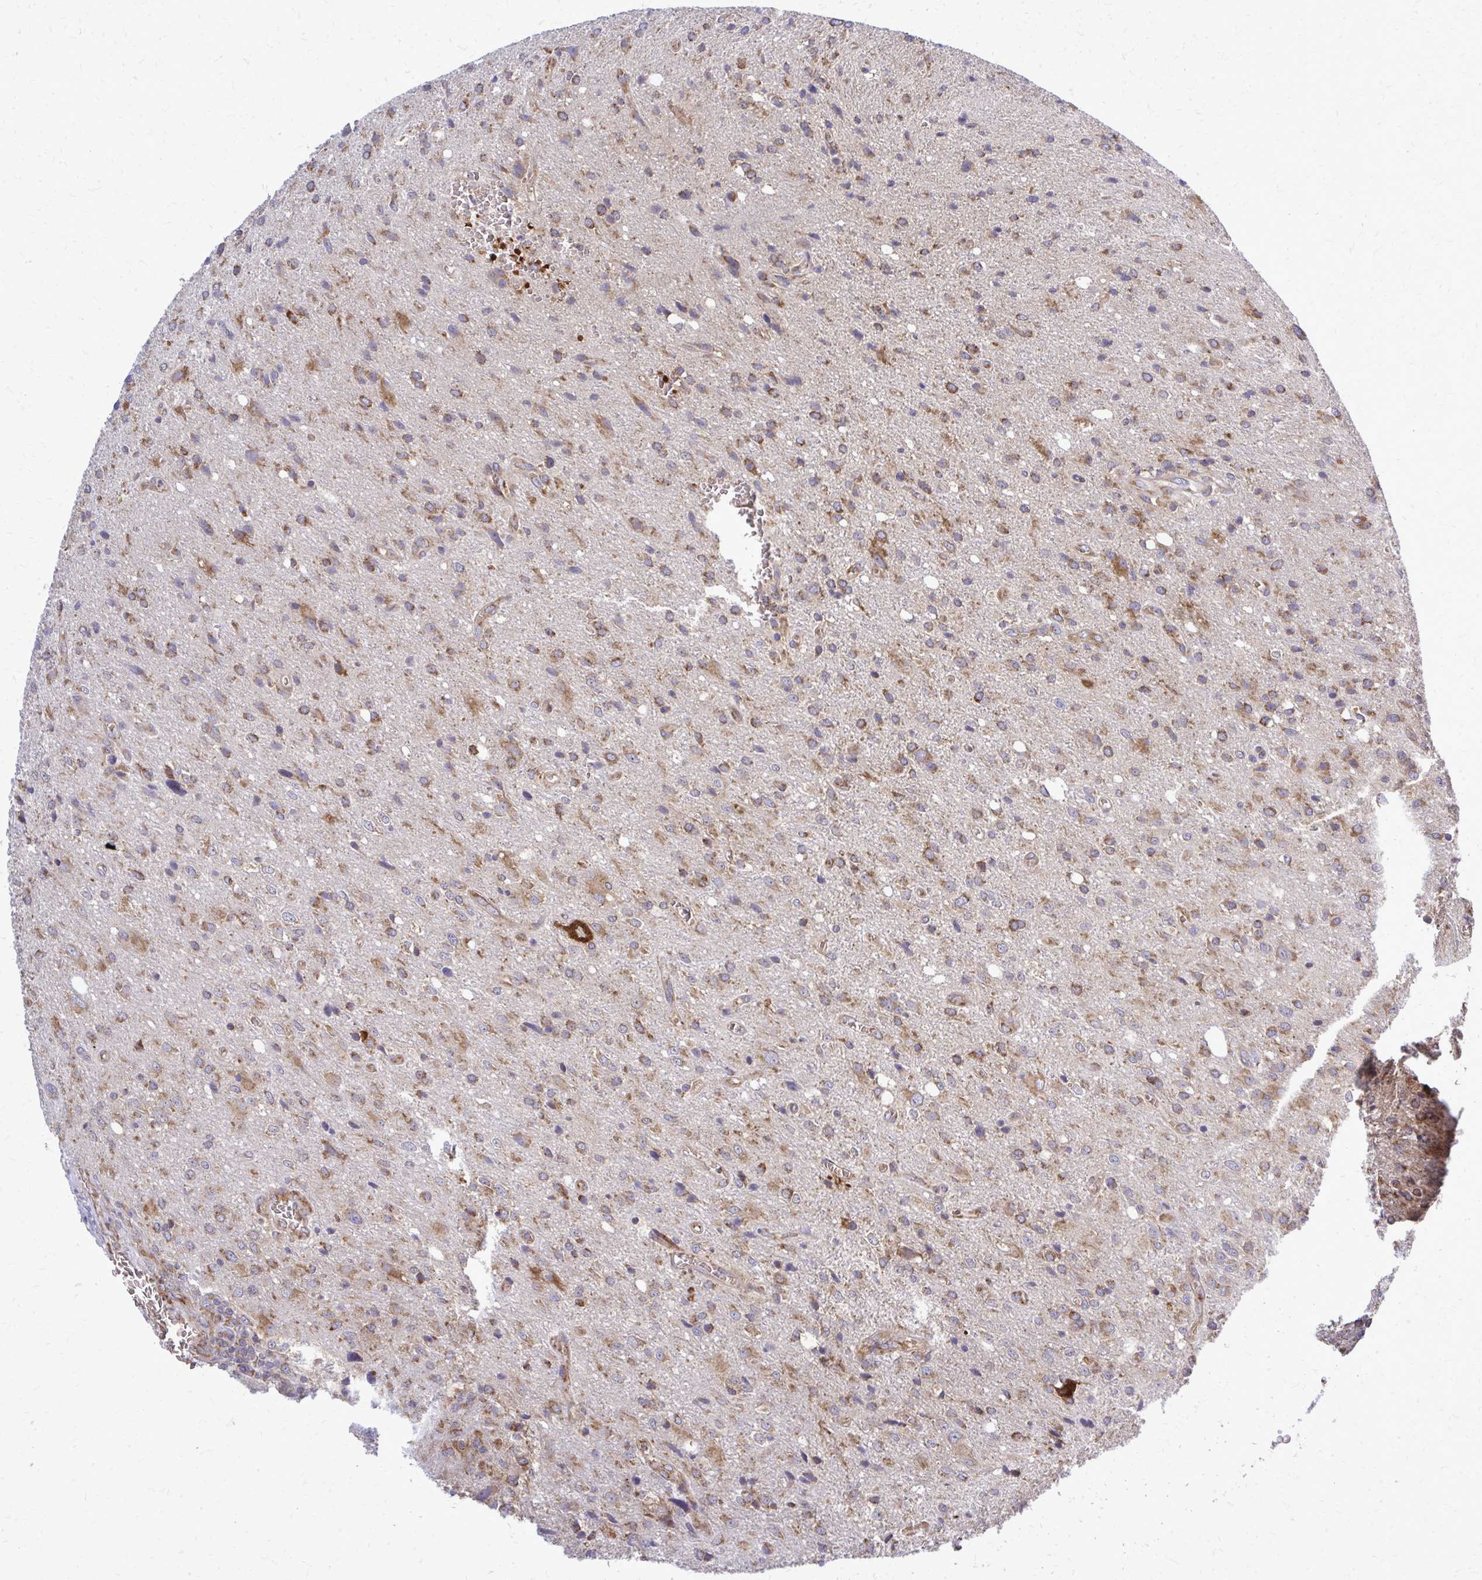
{"staining": {"intensity": "moderate", "quantity": ">75%", "location": "cytoplasmic/membranous"}, "tissue": "glioma", "cell_type": "Tumor cells", "image_type": "cancer", "snomed": [{"axis": "morphology", "description": "Glioma, malignant, Low grade"}, {"axis": "topography", "description": "Brain"}], "caption": "Protein analysis of low-grade glioma (malignant) tissue shows moderate cytoplasmic/membranous expression in about >75% of tumor cells.", "gene": "PDK4", "patient": {"sex": "male", "age": 66}}